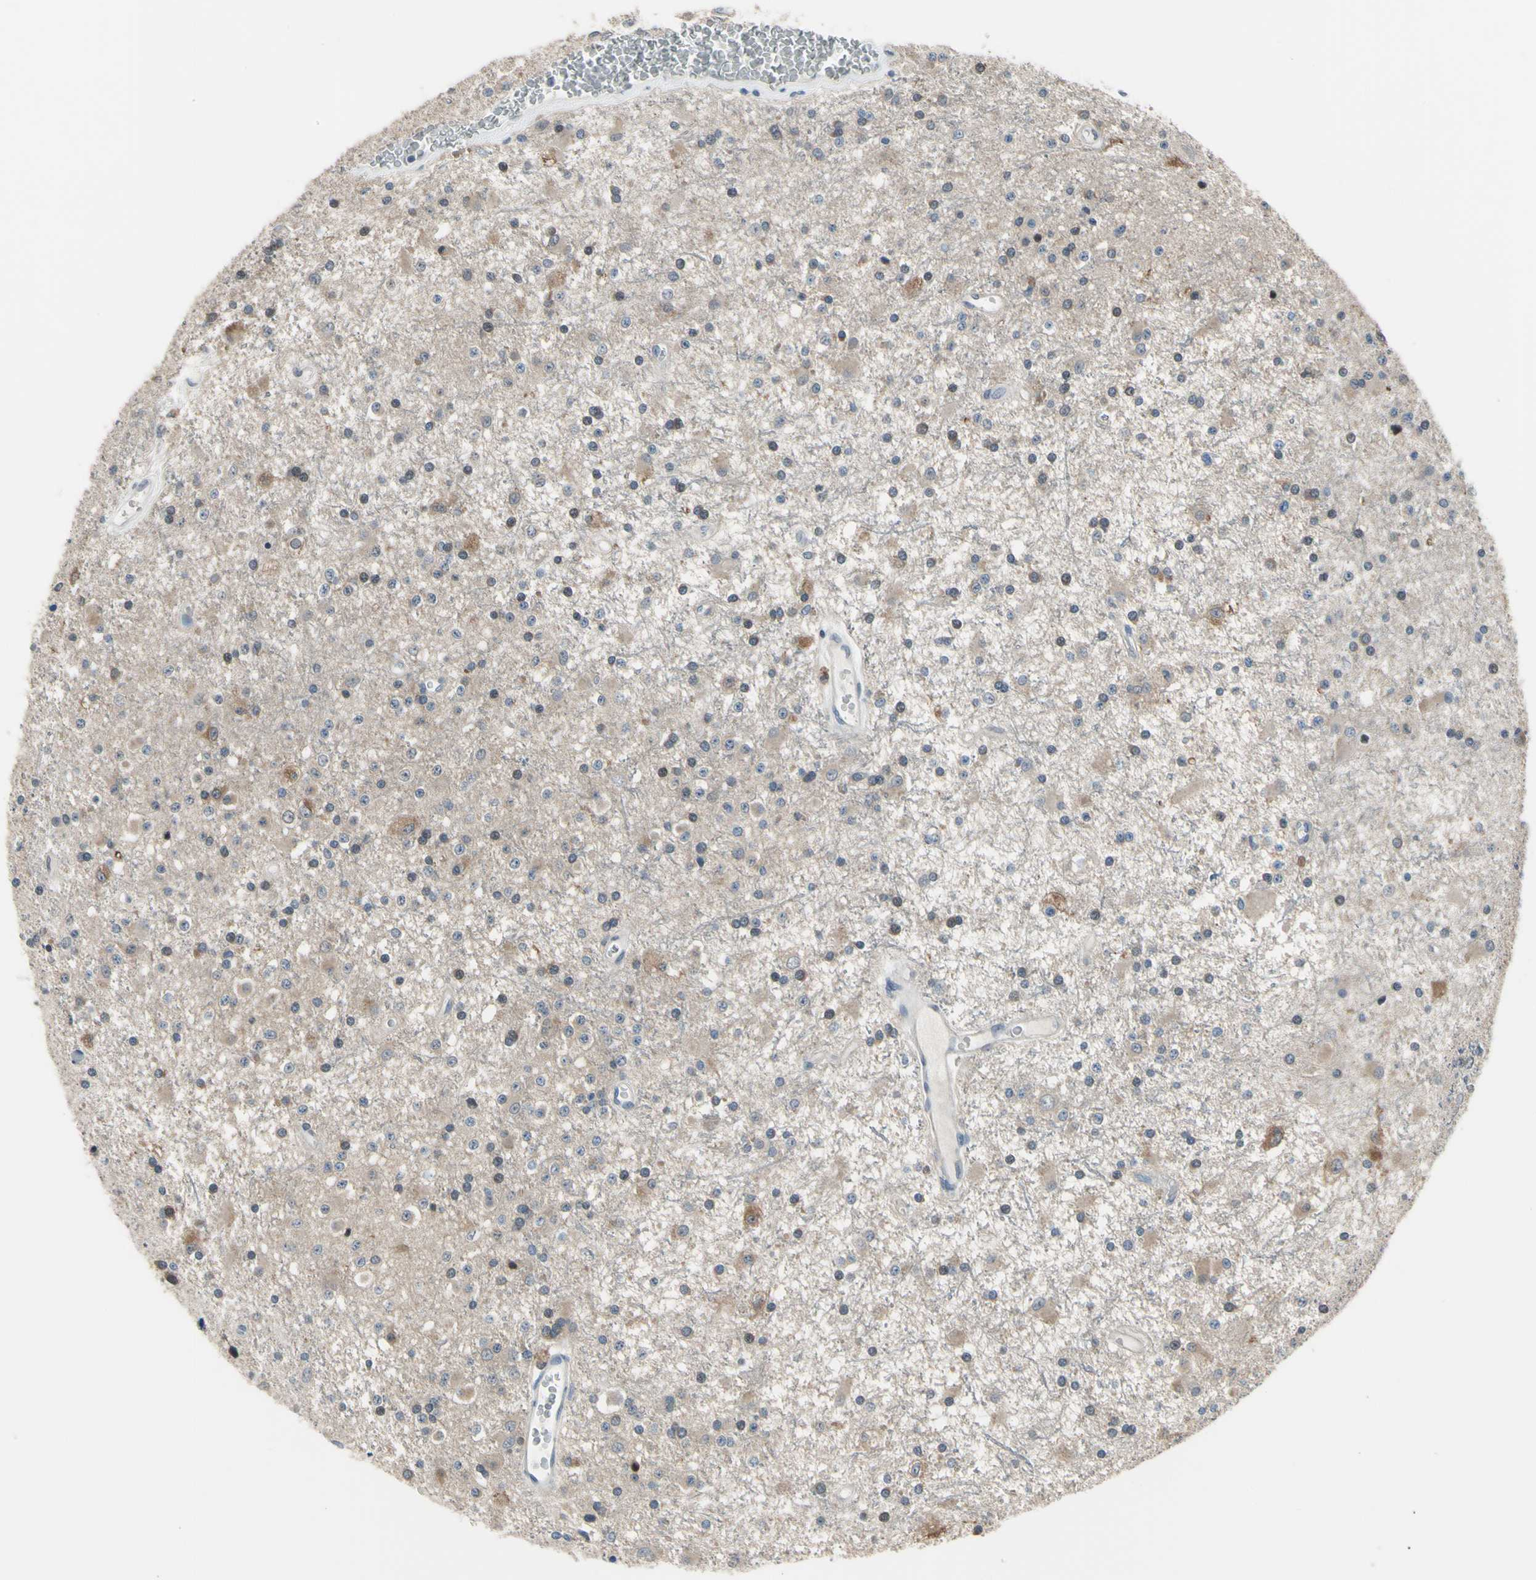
{"staining": {"intensity": "moderate", "quantity": "25%-75%", "location": "cytoplasmic/membranous"}, "tissue": "glioma", "cell_type": "Tumor cells", "image_type": "cancer", "snomed": [{"axis": "morphology", "description": "Glioma, malignant, Low grade"}, {"axis": "topography", "description": "Brain"}], "caption": "Low-grade glioma (malignant) stained with a brown dye exhibits moderate cytoplasmic/membranous positive expression in approximately 25%-75% of tumor cells.", "gene": "HSPA4", "patient": {"sex": "male", "age": 58}}